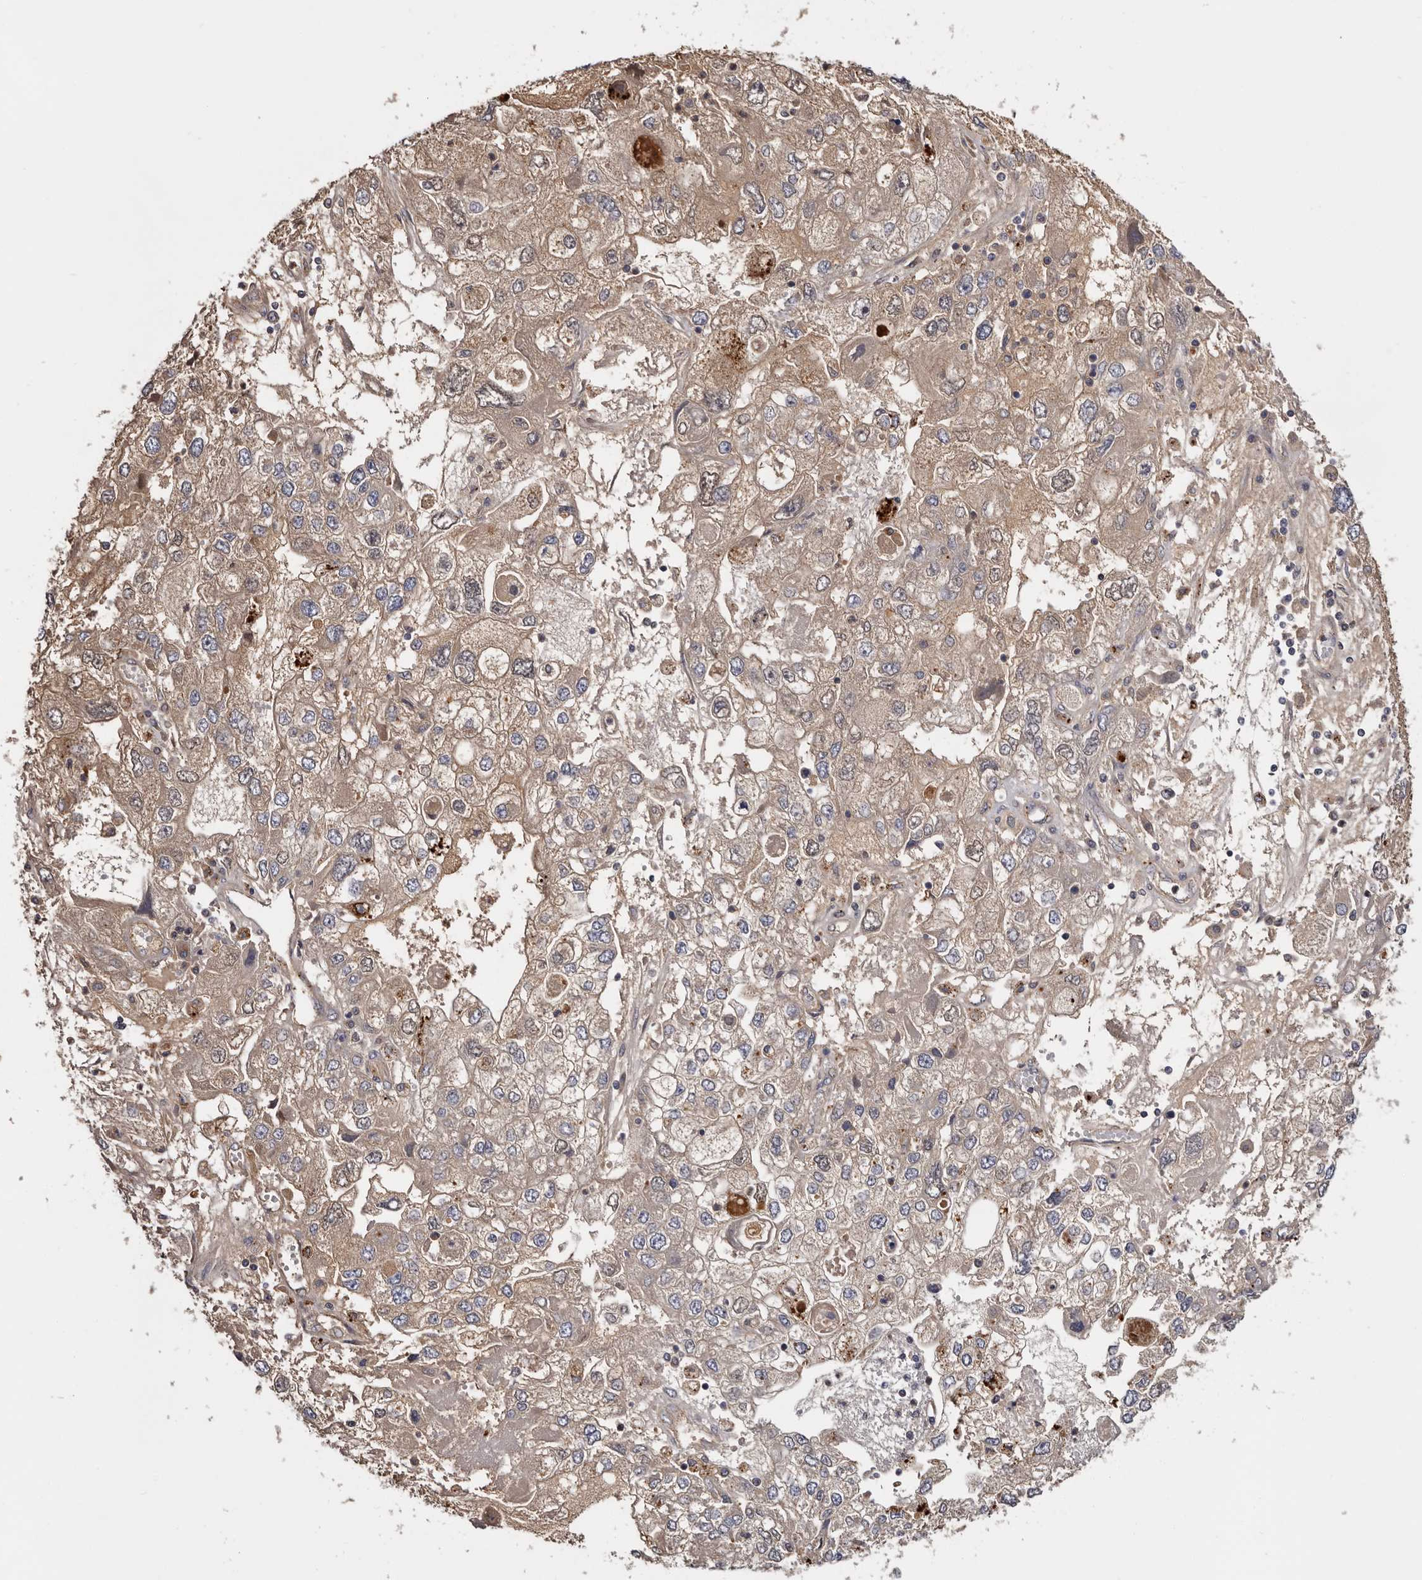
{"staining": {"intensity": "moderate", "quantity": "<25%", "location": "cytoplasmic/membranous"}, "tissue": "endometrial cancer", "cell_type": "Tumor cells", "image_type": "cancer", "snomed": [{"axis": "morphology", "description": "Adenocarcinoma, NOS"}, {"axis": "topography", "description": "Endometrium"}], "caption": "Tumor cells exhibit low levels of moderate cytoplasmic/membranous positivity in about <25% of cells in adenocarcinoma (endometrial).", "gene": "INKA2", "patient": {"sex": "female", "age": 49}}